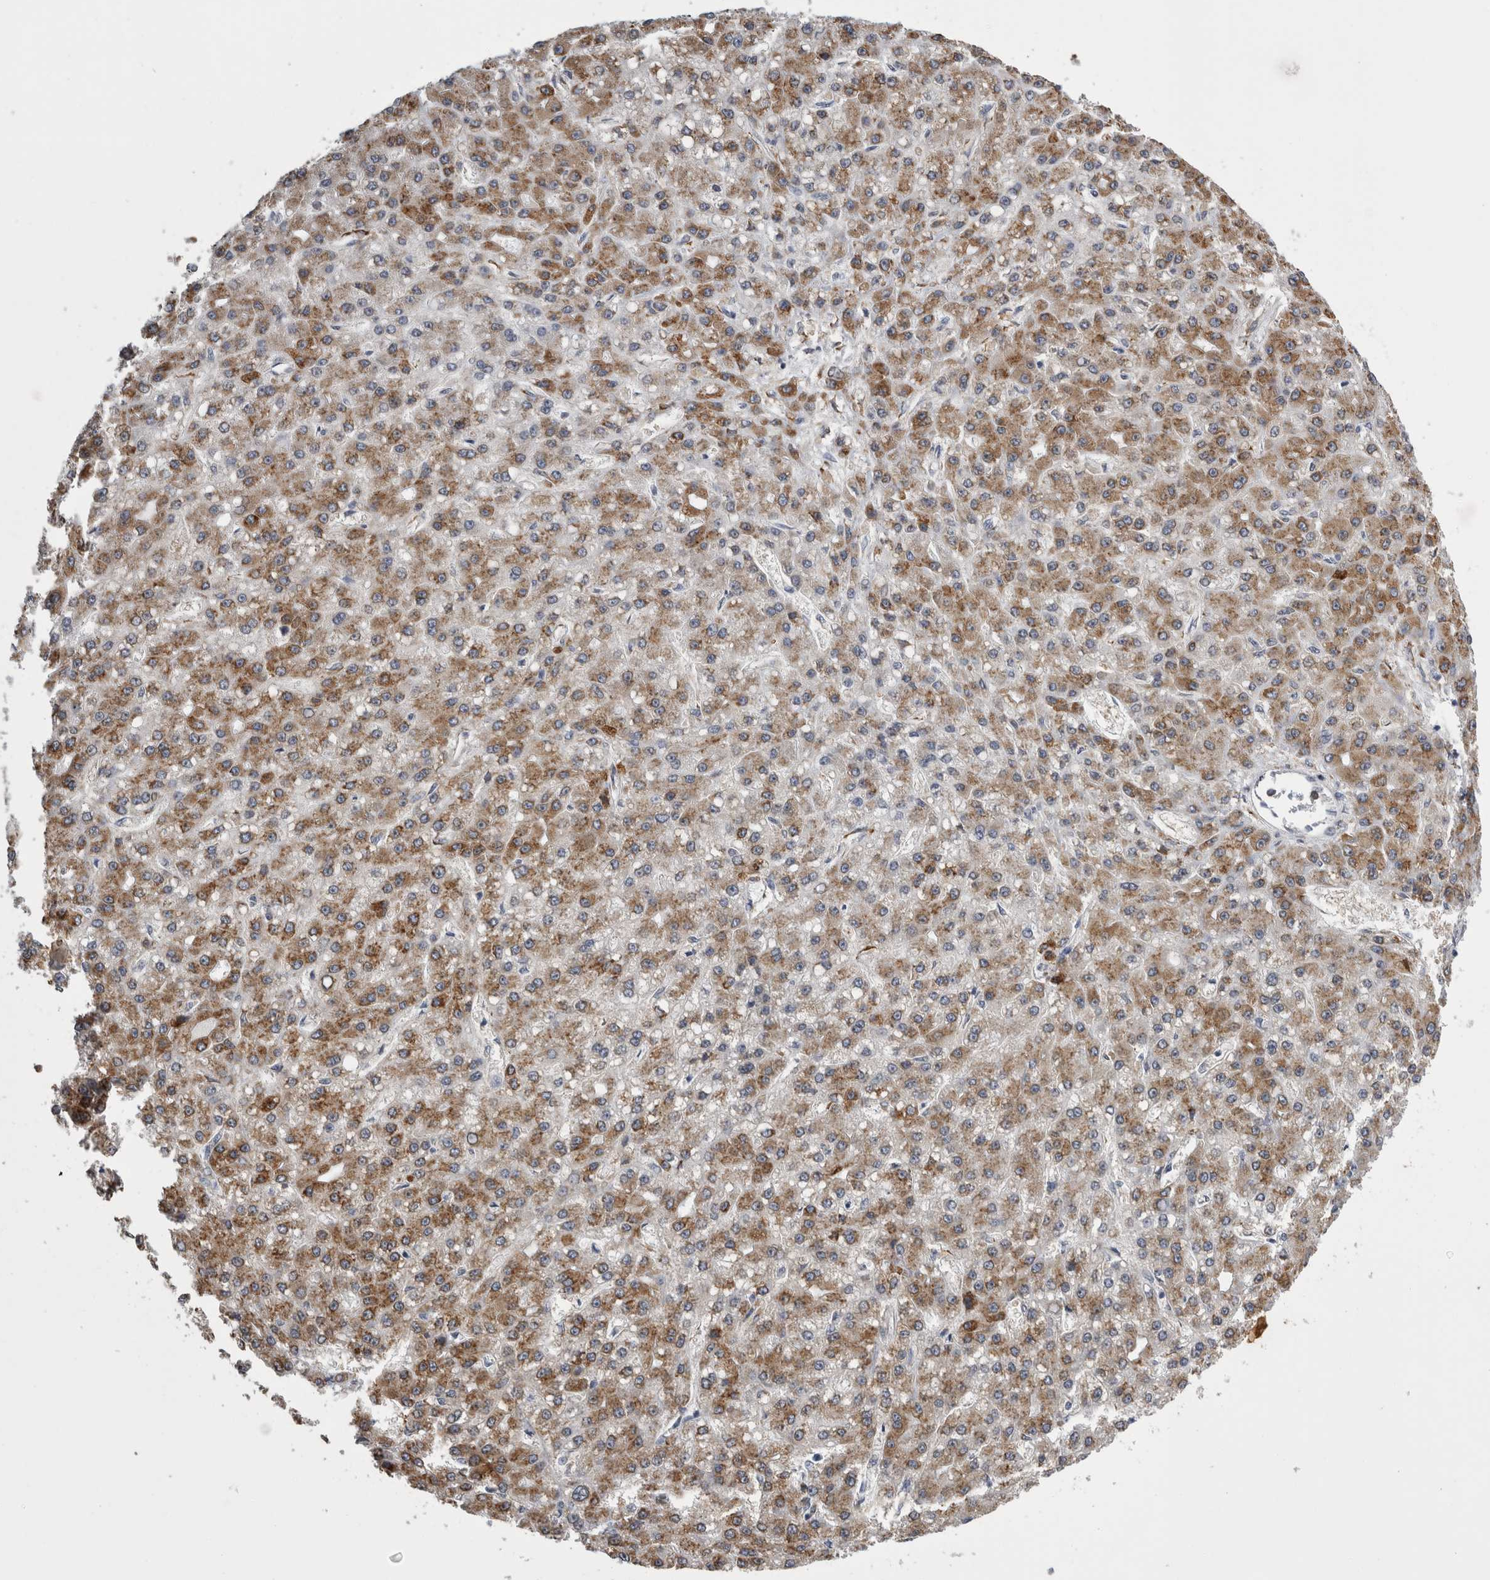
{"staining": {"intensity": "moderate", "quantity": ">75%", "location": "cytoplasmic/membranous"}, "tissue": "liver cancer", "cell_type": "Tumor cells", "image_type": "cancer", "snomed": [{"axis": "morphology", "description": "Carcinoma, Hepatocellular, NOS"}, {"axis": "topography", "description": "Liver"}], "caption": "Immunohistochemical staining of hepatocellular carcinoma (liver) reveals medium levels of moderate cytoplasmic/membranous protein positivity in approximately >75% of tumor cells.", "gene": "FHIP2B", "patient": {"sex": "male", "age": 67}}